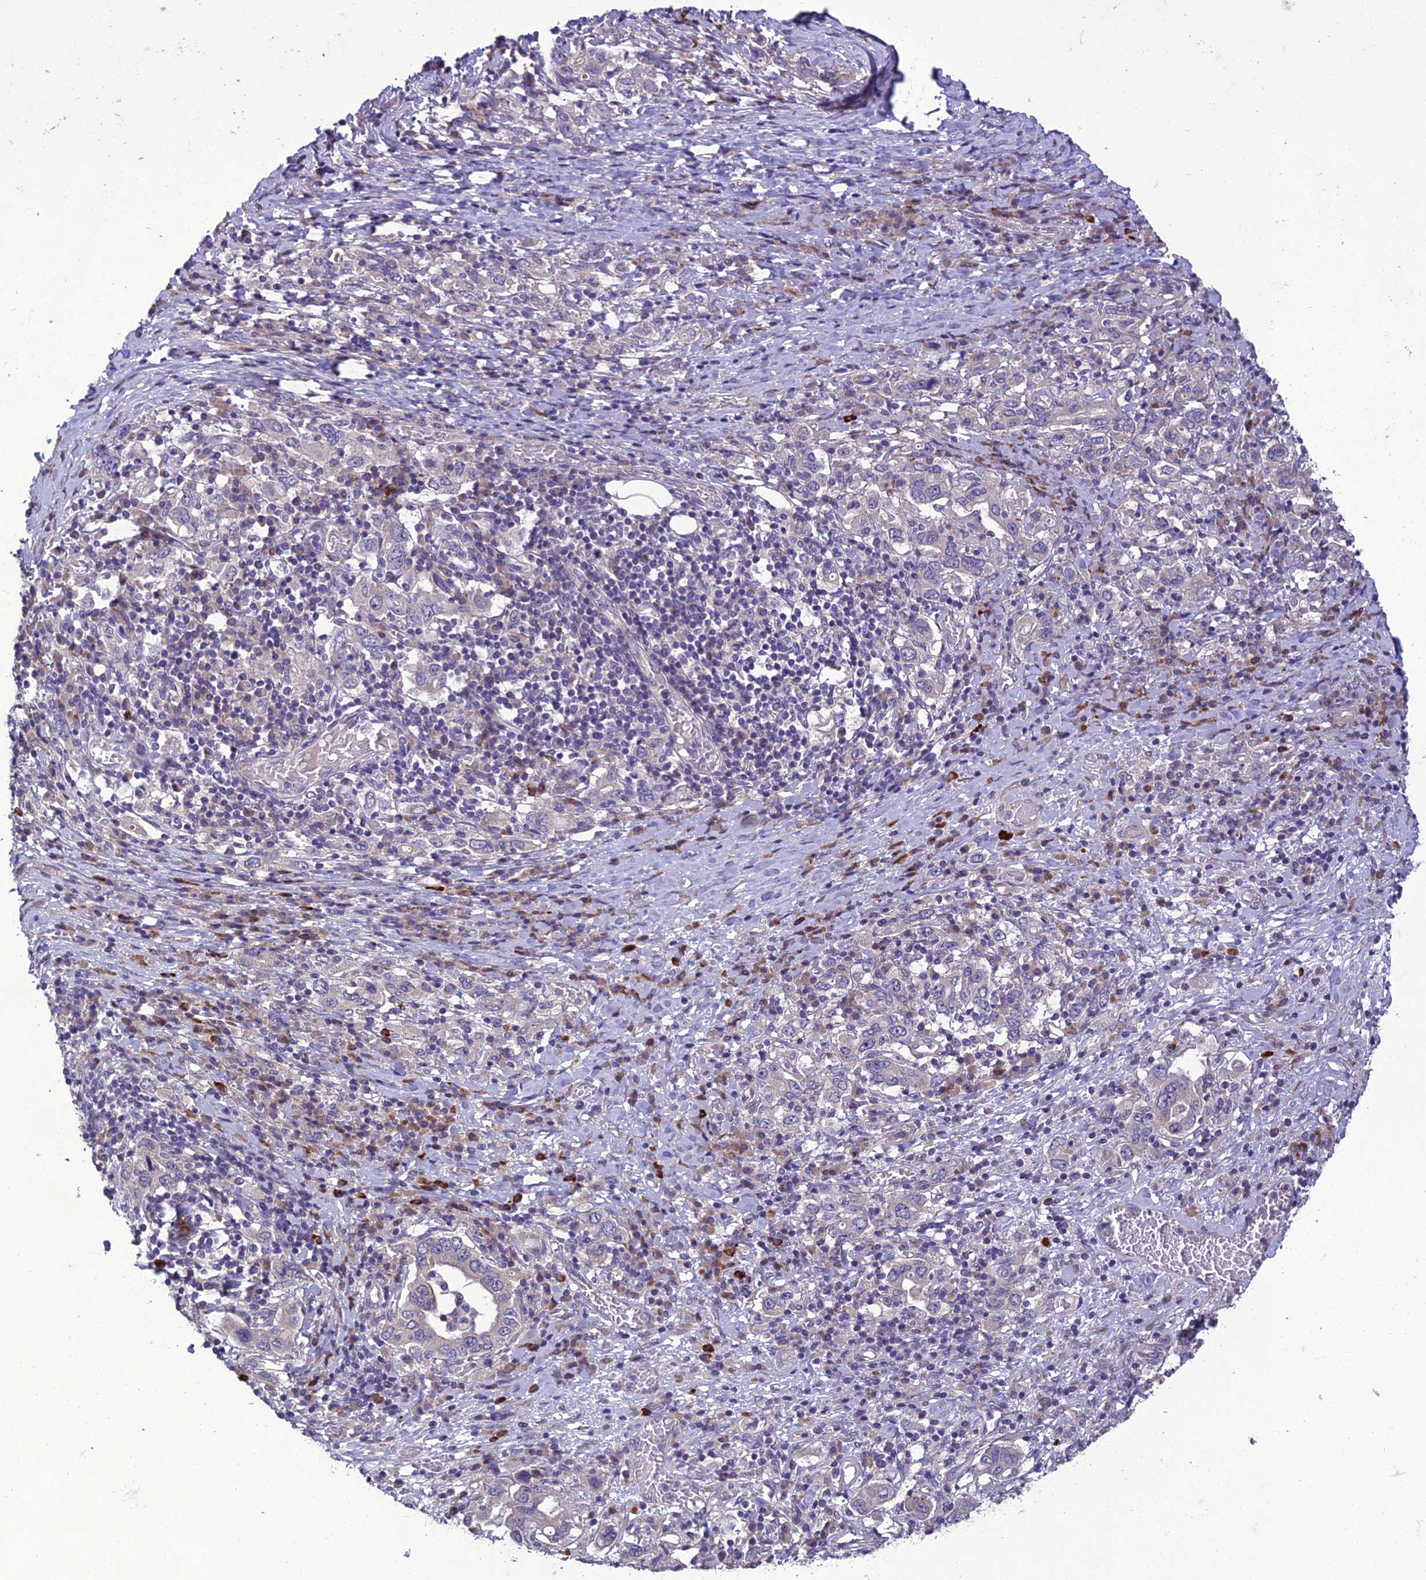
{"staining": {"intensity": "negative", "quantity": "none", "location": "none"}, "tissue": "stomach cancer", "cell_type": "Tumor cells", "image_type": "cancer", "snomed": [{"axis": "morphology", "description": "Adenocarcinoma, NOS"}, {"axis": "topography", "description": "Stomach, upper"}, {"axis": "topography", "description": "Stomach"}], "caption": "DAB (3,3'-diaminobenzidine) immunohistochemical staining of human stomach cancer (adenocarcinoma) reveals no significant expression in tumor cells.", "gene": "ADIPOR2", "patient": {"sex": "male", "age": 62}}